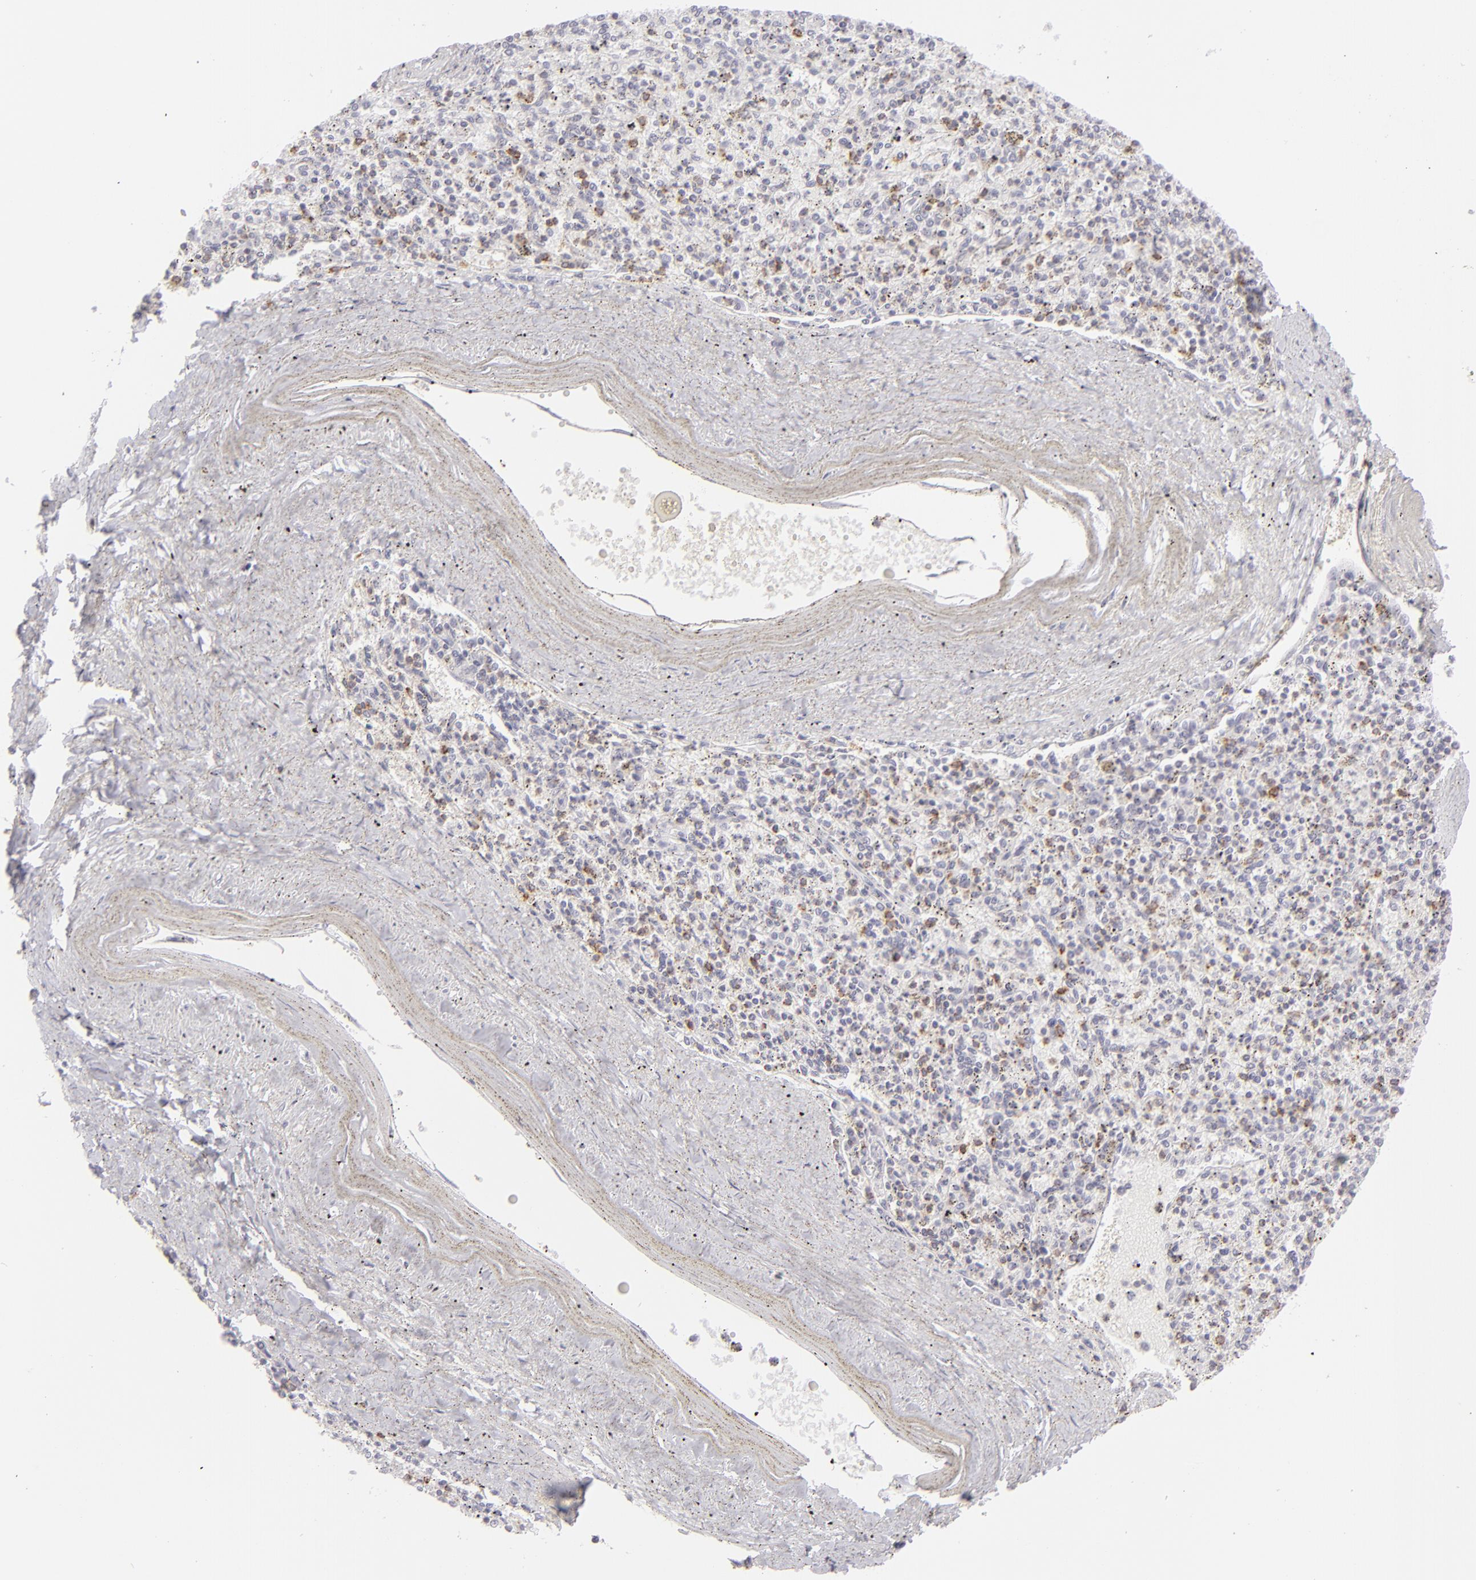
{"staining": {"intensity": "weak", "quantity": "<25%", "location": "cytoplasmic/membranous"}, "tissue": "spleen", "cell_type": "Cells in red pulp", "image_type": "normal", "snomed": [{"axis": "morphology", "description": "Normal tissue, NOS"}, {"axis": "topography", "description": "Spleen"}], "caption": "IHC of normal human spleen shows no positivity in cells in red pulp. (Brightfield microscopy of DAB immunohistochemistry (IHC) at high magnification).", "gene": "CD7", "patient": {"sex": "male", "age": 72}}